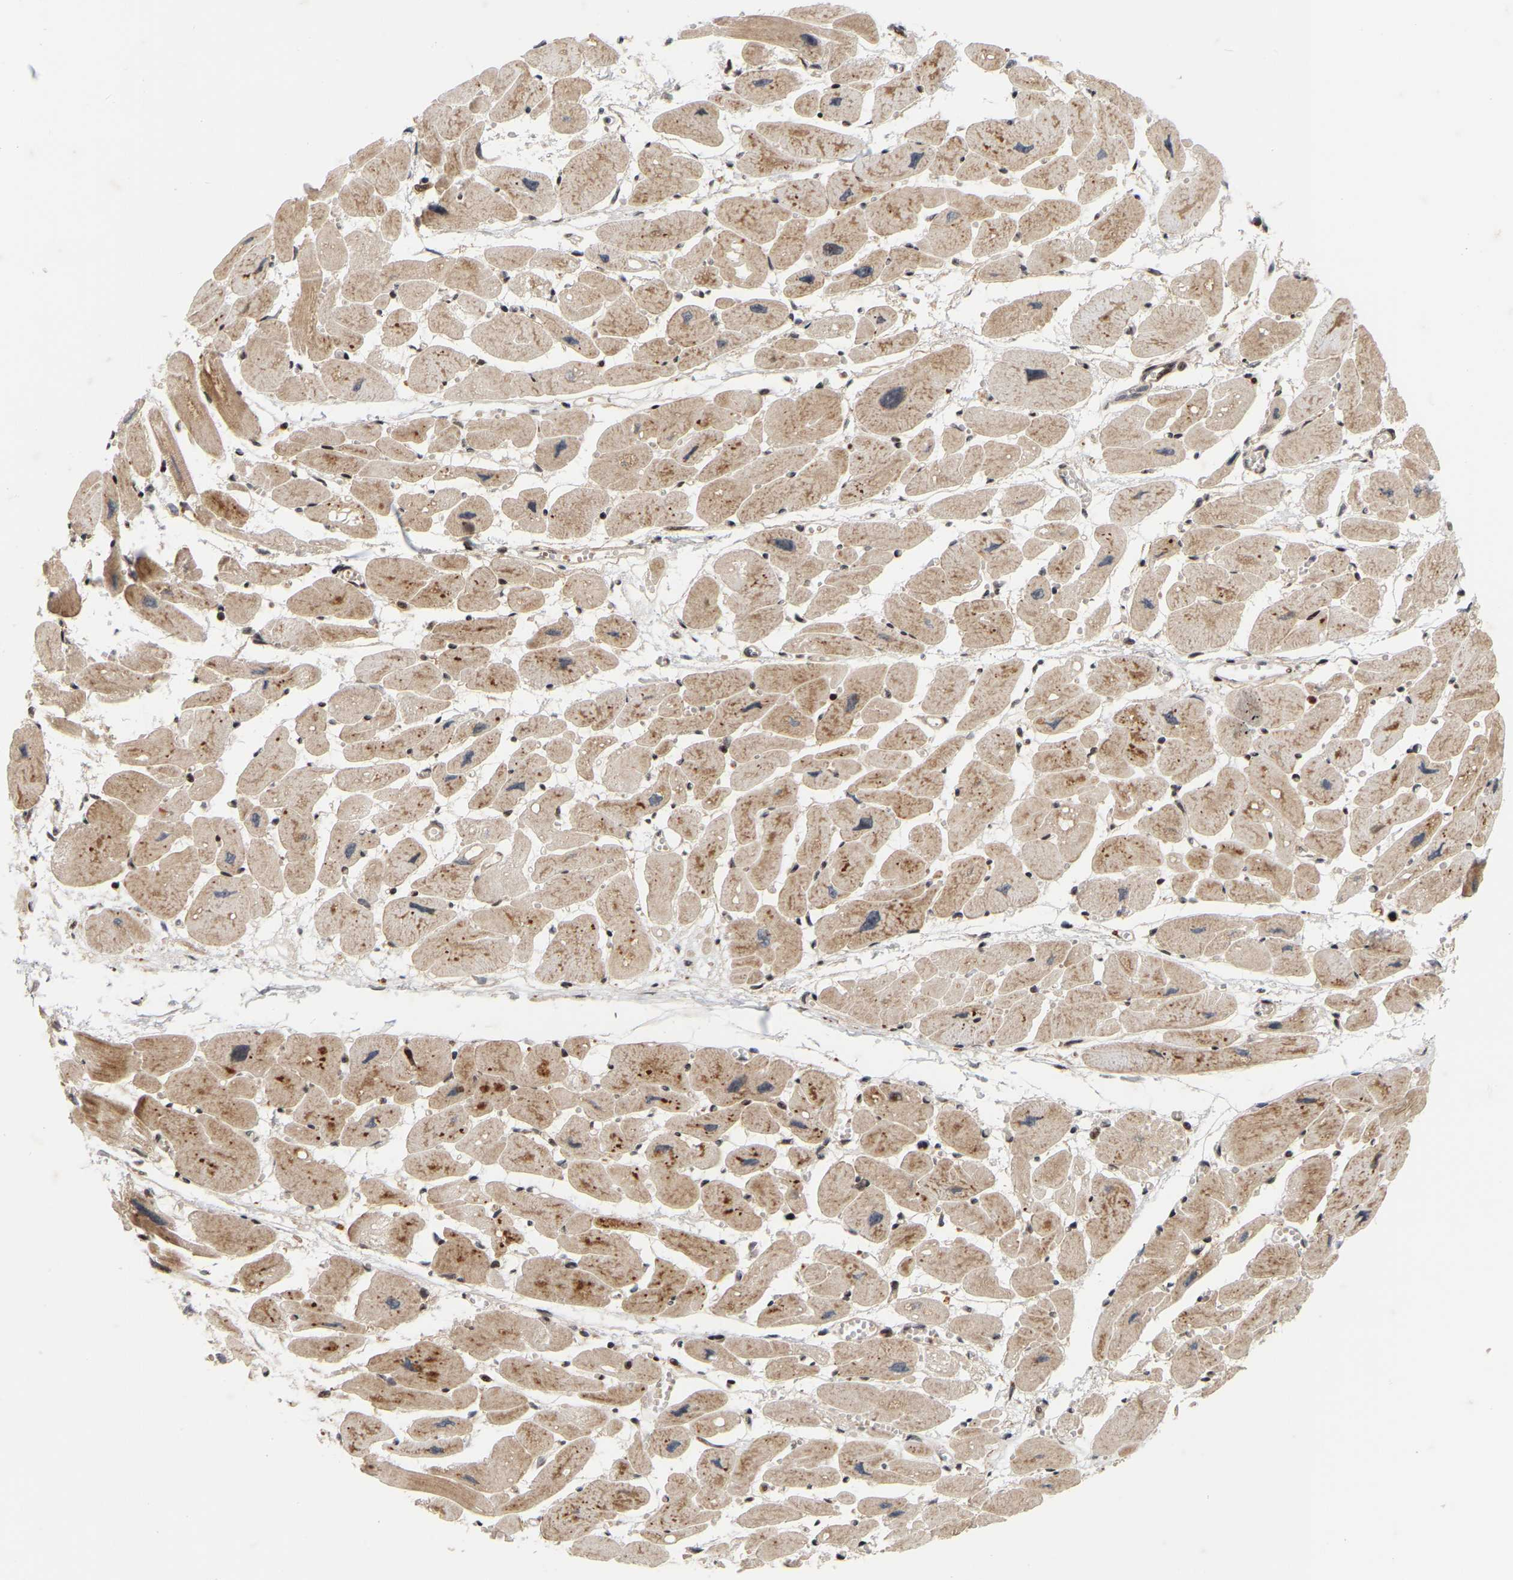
{"staining": {"intensity": "moderate", "quantity": ">75%", "location": "cytoplasmic/membranous"}, "tissue": "heart muscle", "cell_type": "Cardiomyocytes", "image_type": "normal", "snomed": [{"axis": "morphology", "description": "Normal tissue, NOS"}, {"axis": "topography", "description": "Heart"}], "caption": "Heart muscle stained with immunohistochemistry (IHC) shows moderate cytoplasmic/membranous expression in approximately >75% of cardiomyocytes.", "gene": "NFE2L2", "patient": {"sex": "female", "age": 54}}